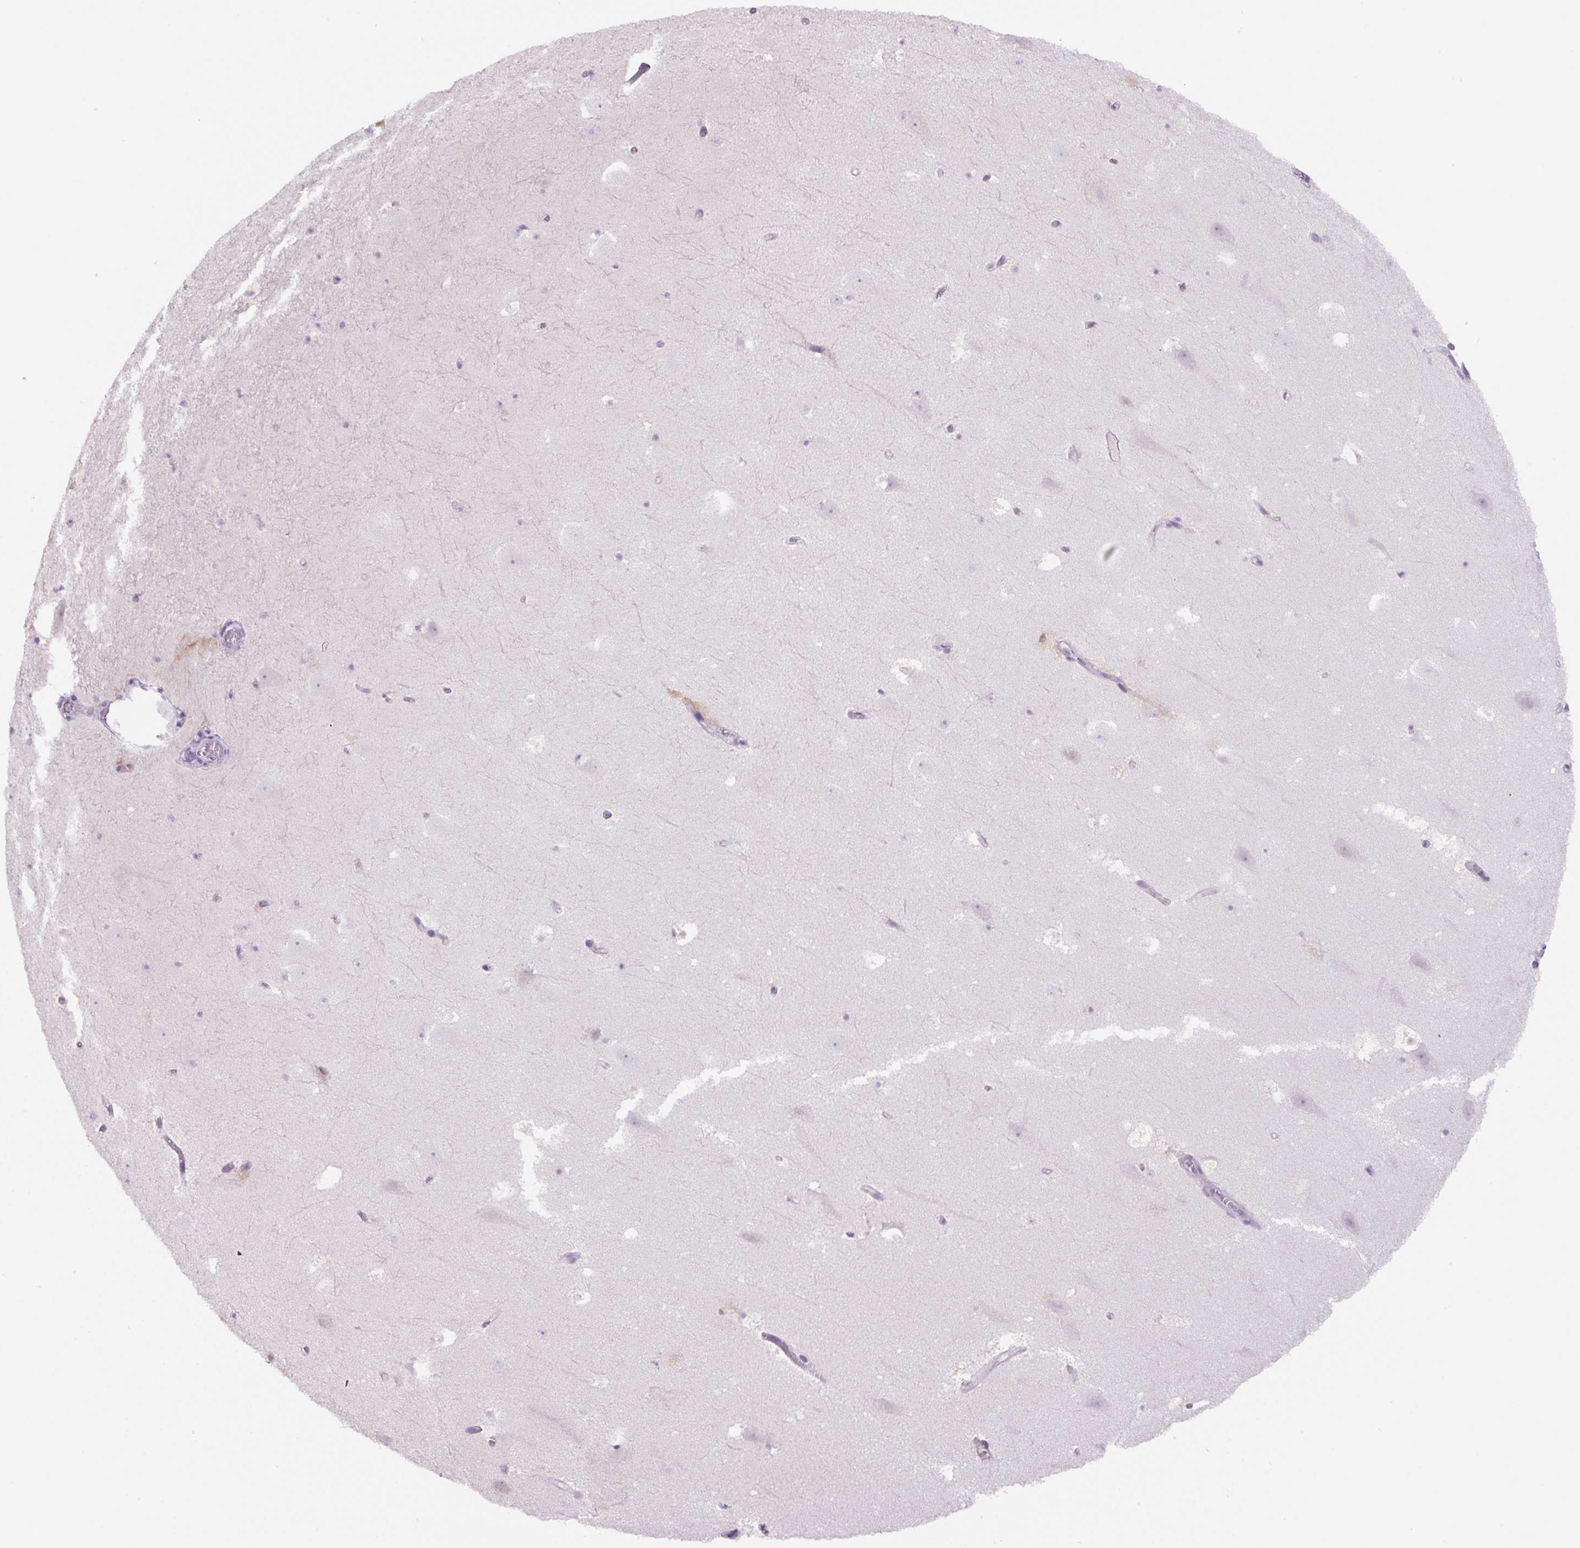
{"staining": {"intensity": "negative", "quantity": "none", "location": "none"}, "tissue": "hippocampus", "cell_type": "Glial cells", "image_type": "normal", "snomed": [{"axis": "morphology", "description": "Normal tissue, NOS"}, {"axis": "topography", "description": "Hippocampus"}], "caption": "The micrograph exhibits no significant positivity in glial cells of hippocampus. (Brightfield microscopy of DAB immunohistochemistry at high magnification).", "gene": "RYBP", "patient": {"sex": "female", "age": 42}}